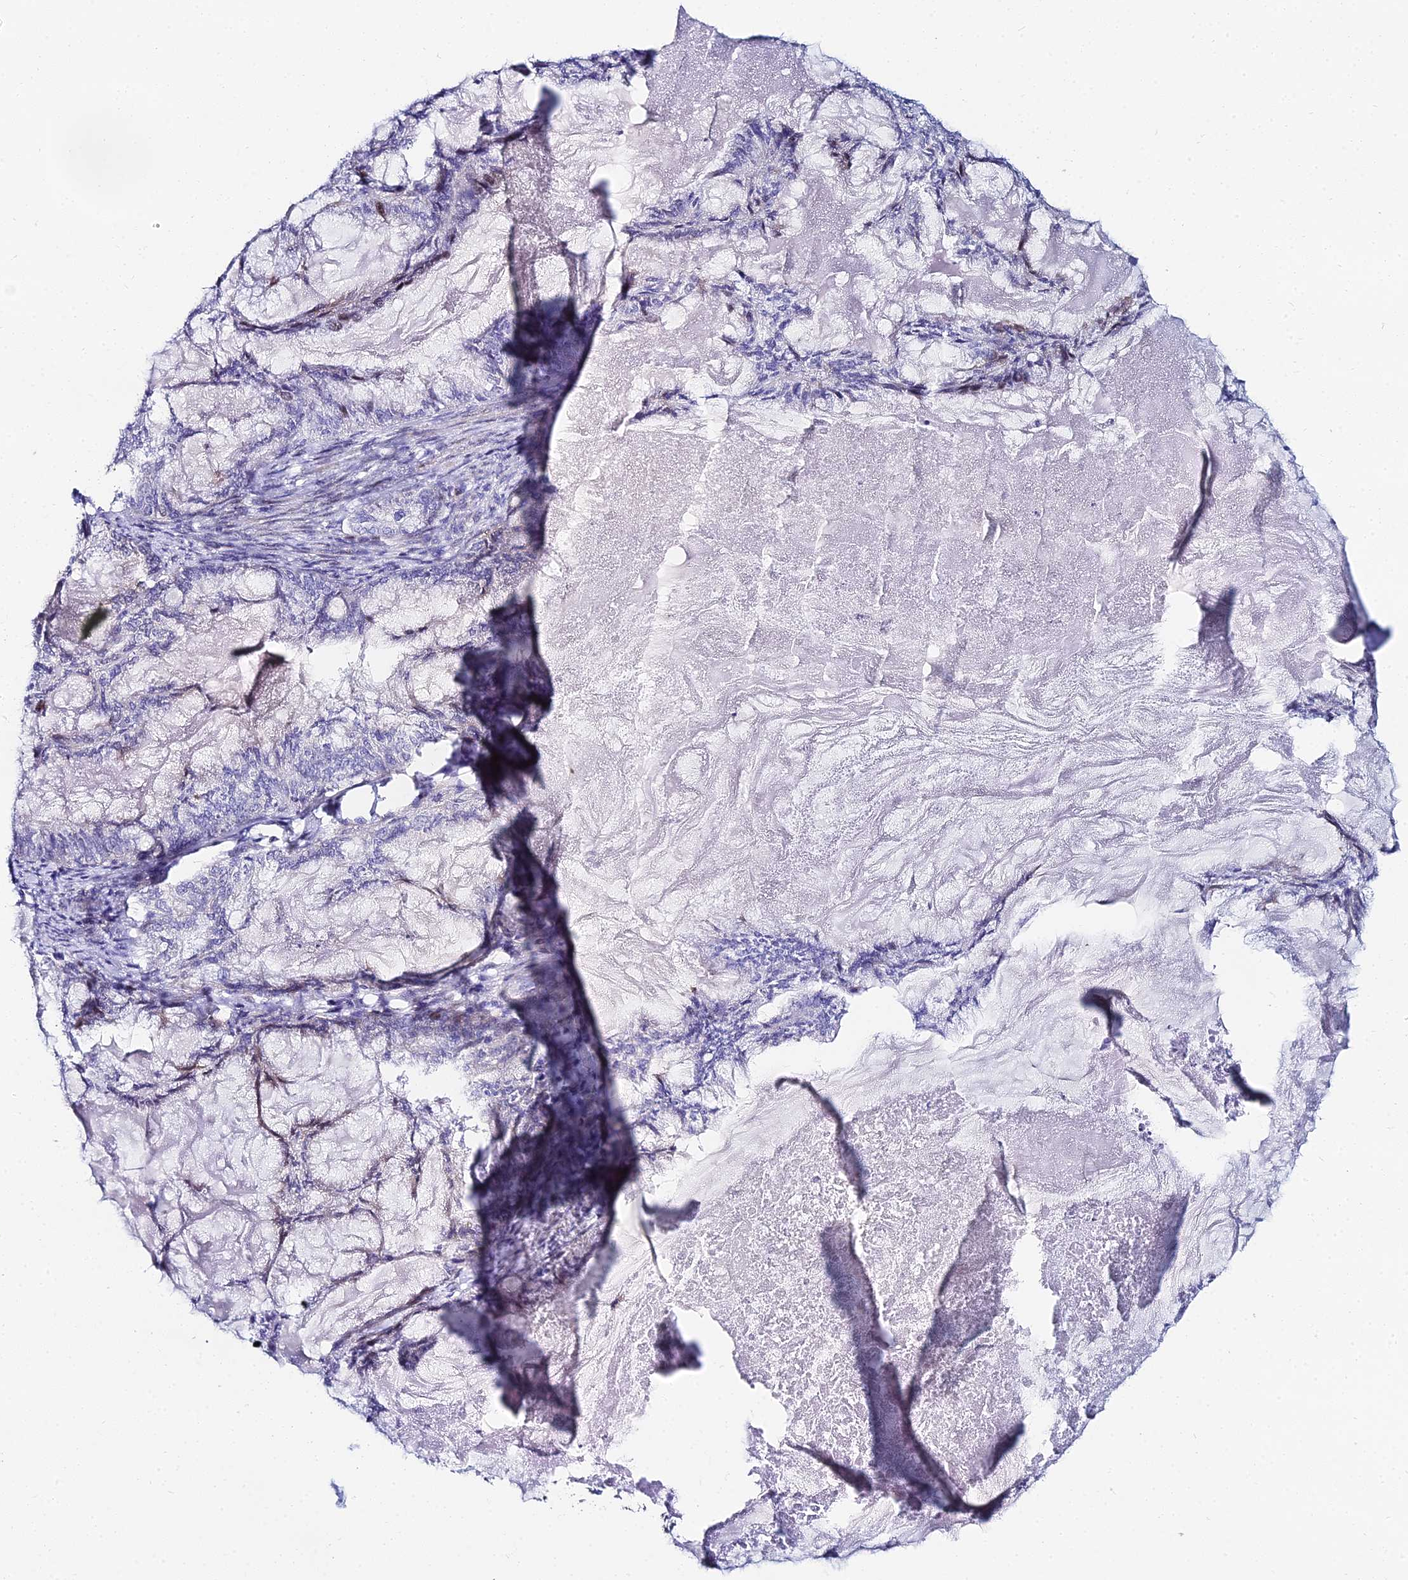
{"staining": {"intensity": "negative", "quantity": "none", "location": "none"}, "tissue": "endometrial cancer", "cell_type": "Tumor cells", "image_type": "cancer", "snomed": [{"axis": "morphology", "description": "Adenocarcinoma, NOS"}, {"axis": "topography", "description": "Endometrium"}], "caption": "Immunohistochemistry of endometrial cancer (adenocarcinoma) shows no positivity in tumor cells. (DAB immunohistochemistry (IHC) with hematoxylin counter stain).", "gene": "HSPA1L", "patient": {"sex": "female", "age": 86}}